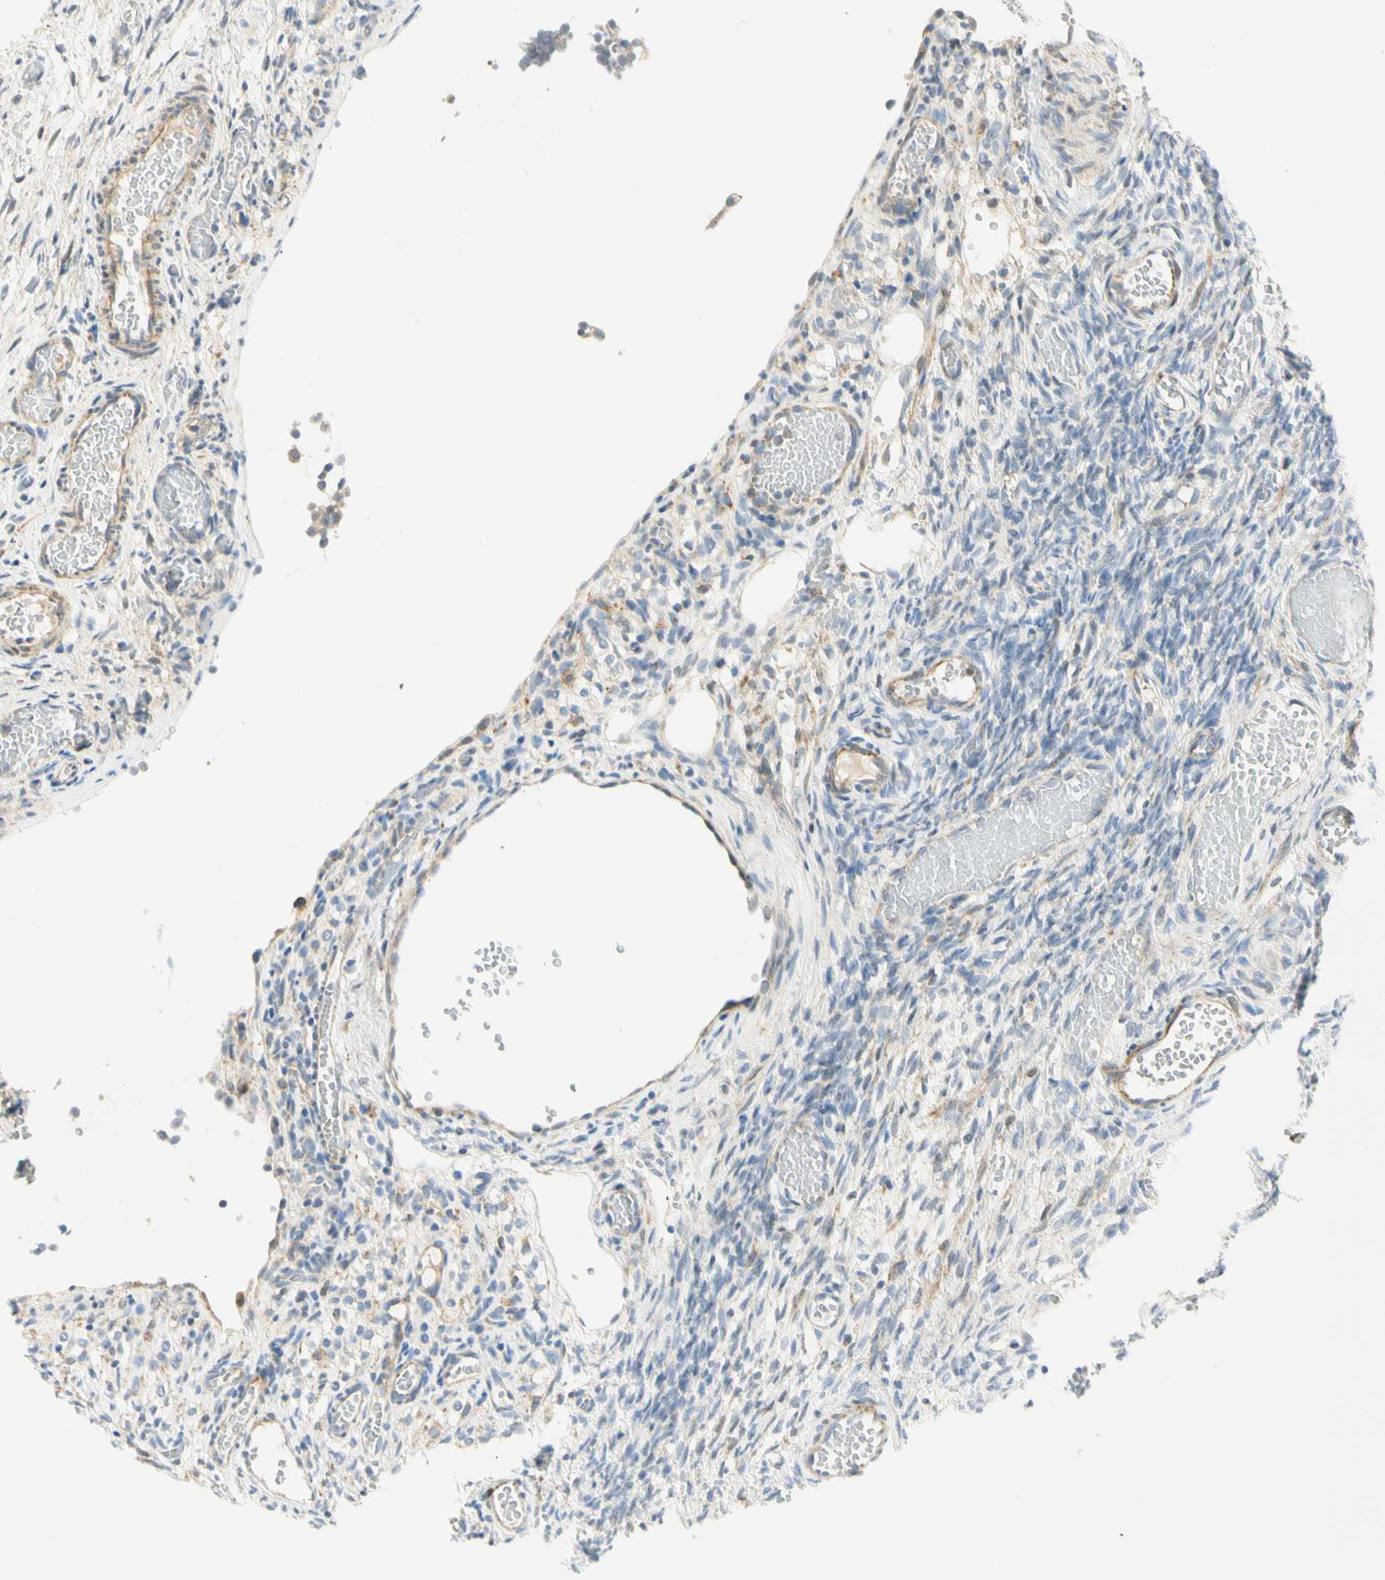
{"staining": {"intensity": "negative", "quantity": "none", "location": "none"}, "tissue": "ovary", "cell_type": "Ovarian stroma cells", "image_type": "normal", "snomed": [{"axis": "morphology", "description": "Normal tissue, NOS"}, {"axis": "topography", "description": "Ovary"}], "caption": "Immunohistochemistry (IHC) of normal ovary shows no staining in ovarian stroma cells. (DAB IHC with hematoxylin counter stain).", "gene": "TNFSF11", "patient": {"sex": "female", "age": 35}}